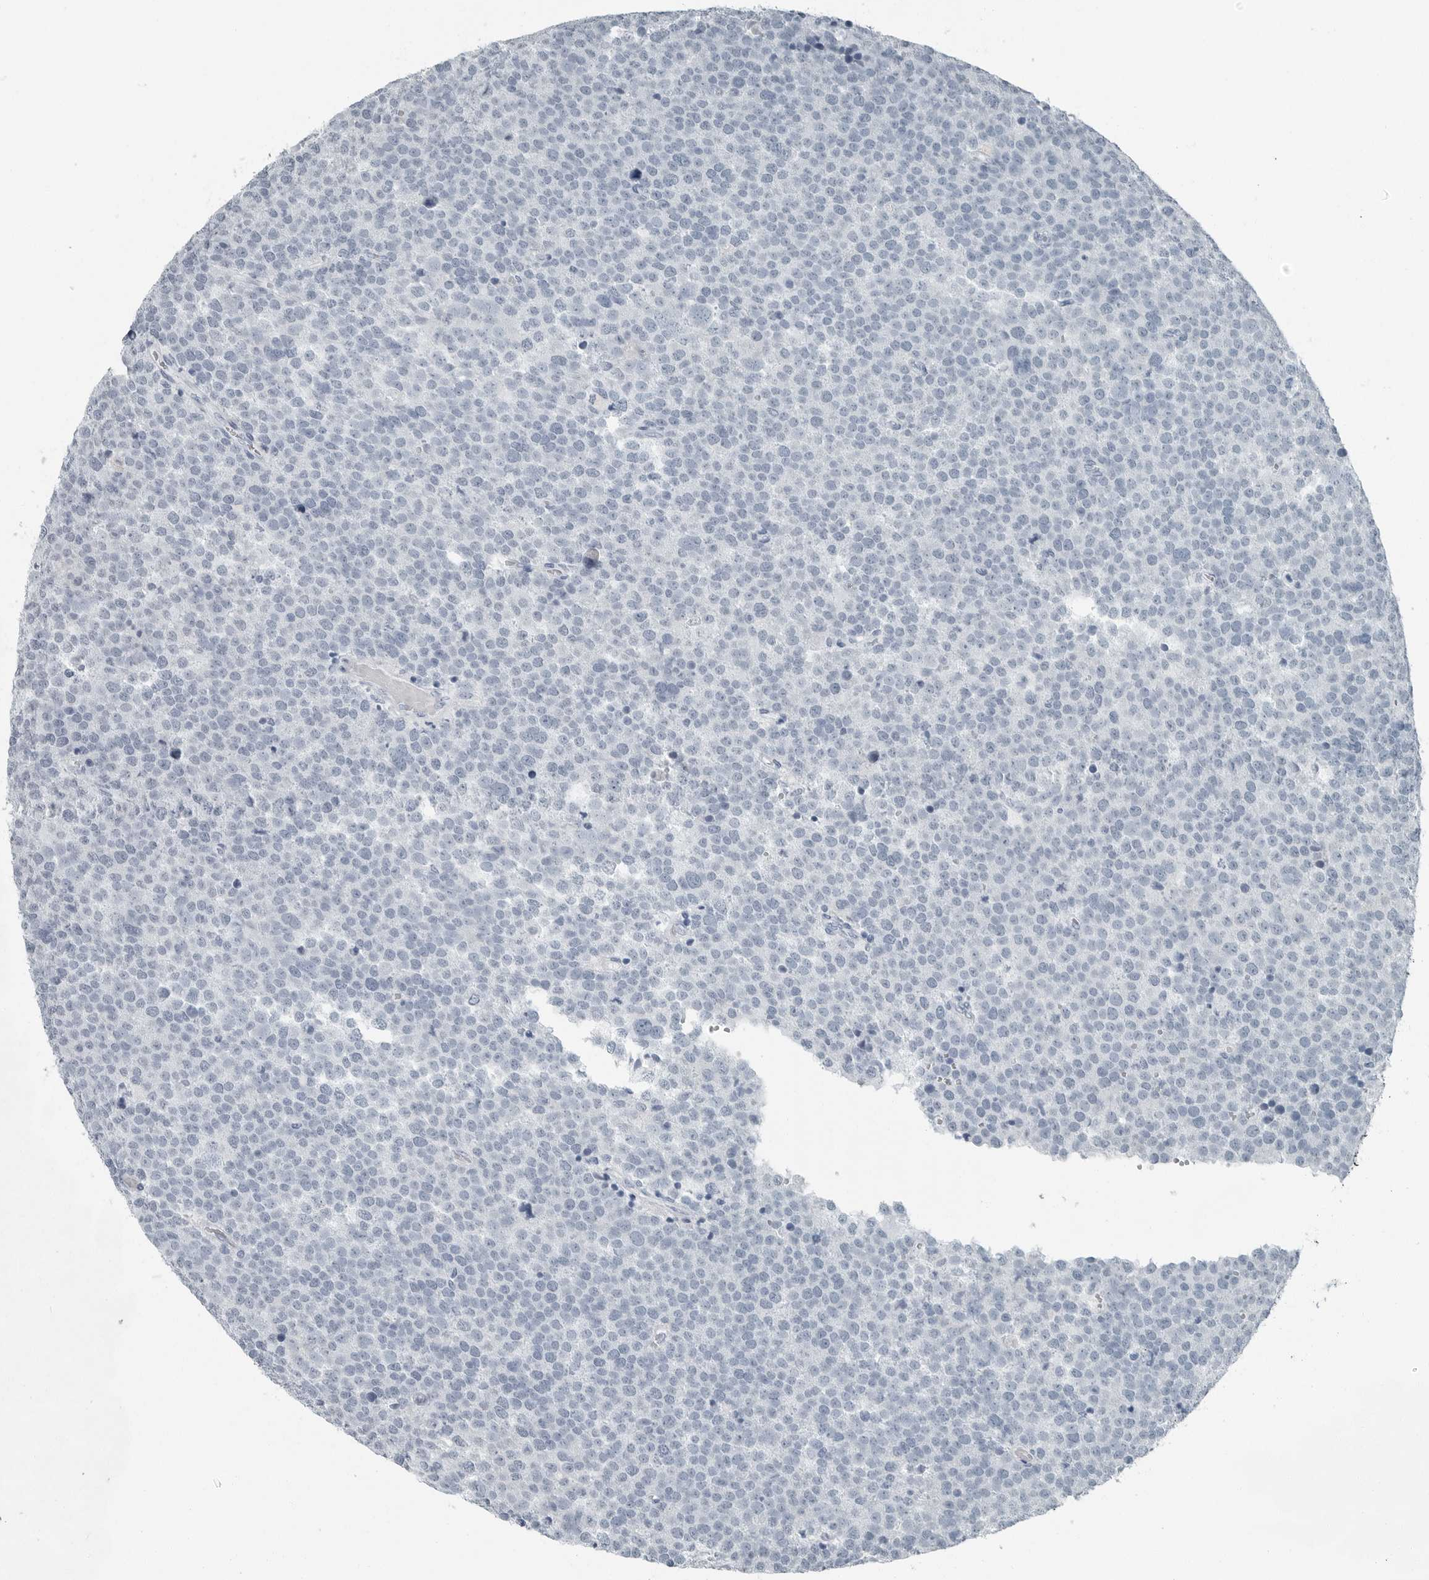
{"staining": {"intensity": "negative", "quantity": "none", "location": "none"}, "tissue": "testis cancer", "cell_type": "Tumor cells", "image_type": "cancer", "snomed": [{"axis": "morphology", "description": "Seminoma, NOS"}, {"axis": "topography", "description": "Testis"}], "caption": "The image shows no staining of tumor cells in testis cancer (seminoma). The staining was performed using DAB to visualize the protein expression in brown, while the nuclei were stained in blue with hematoxylin (Magnification: 20x).", "gene": "FABP6", "patient": {"sex": "male", "age": 71}}